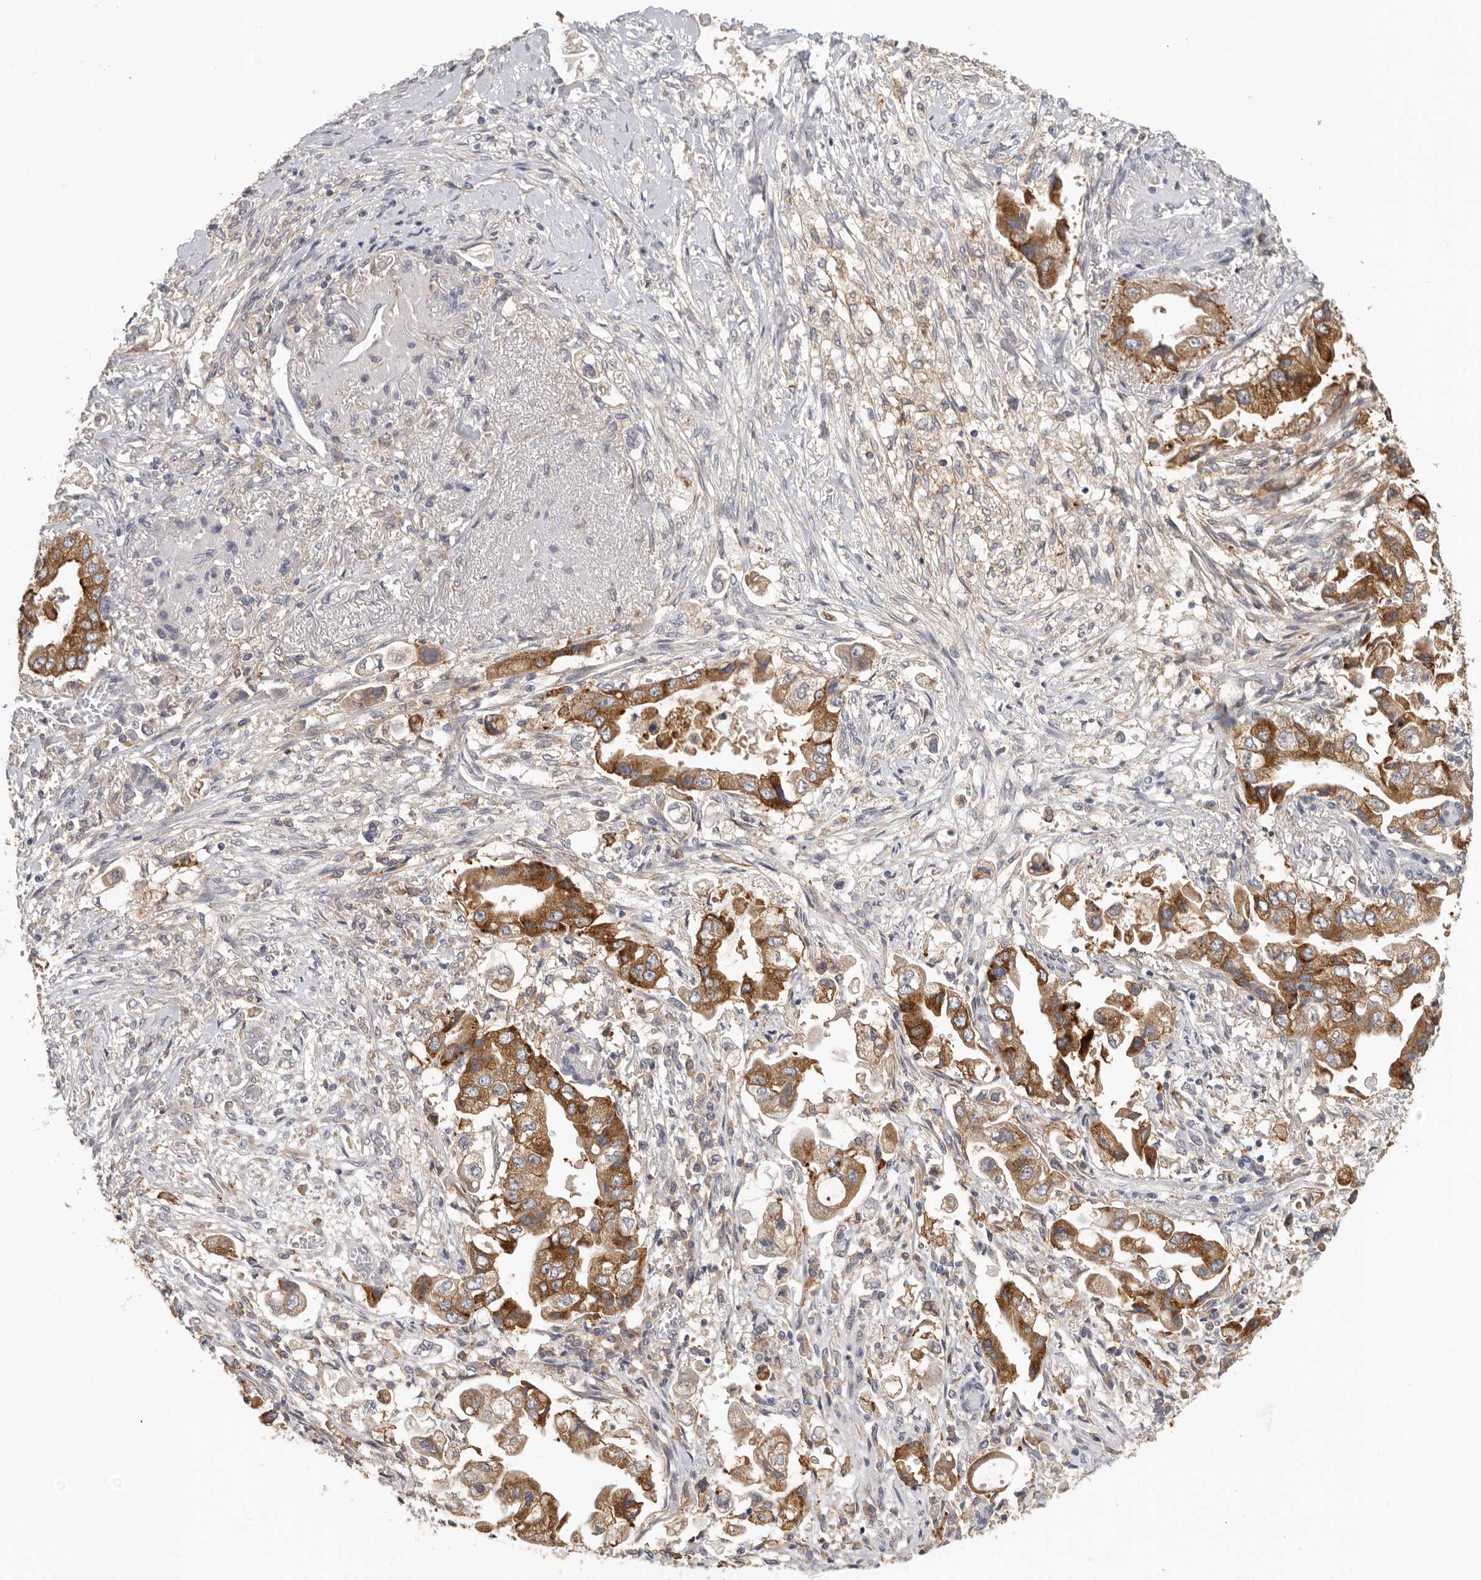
{"staining": {"intensity": "moderate", "quantity": ">75%", "location": "cytoplasmic/membranous"}, "tissue": "stomach cancer", "cell_type": "Tumor cells", "image_type": "cancer", "snomed": [{"axis": "morphology", "description": "Adenocarcinoma, NOS"}, {"axis": "topography", "description": "Stomach"}], "caption": "Stomach adenocarcinoma tissue reveals moderate cytoplasmic/membranous positivity in about >75% of tumor cells, visualized by immunohistochemistry.", "gene": "TFRC", "patient": {"sex": "male", "age": 62}}